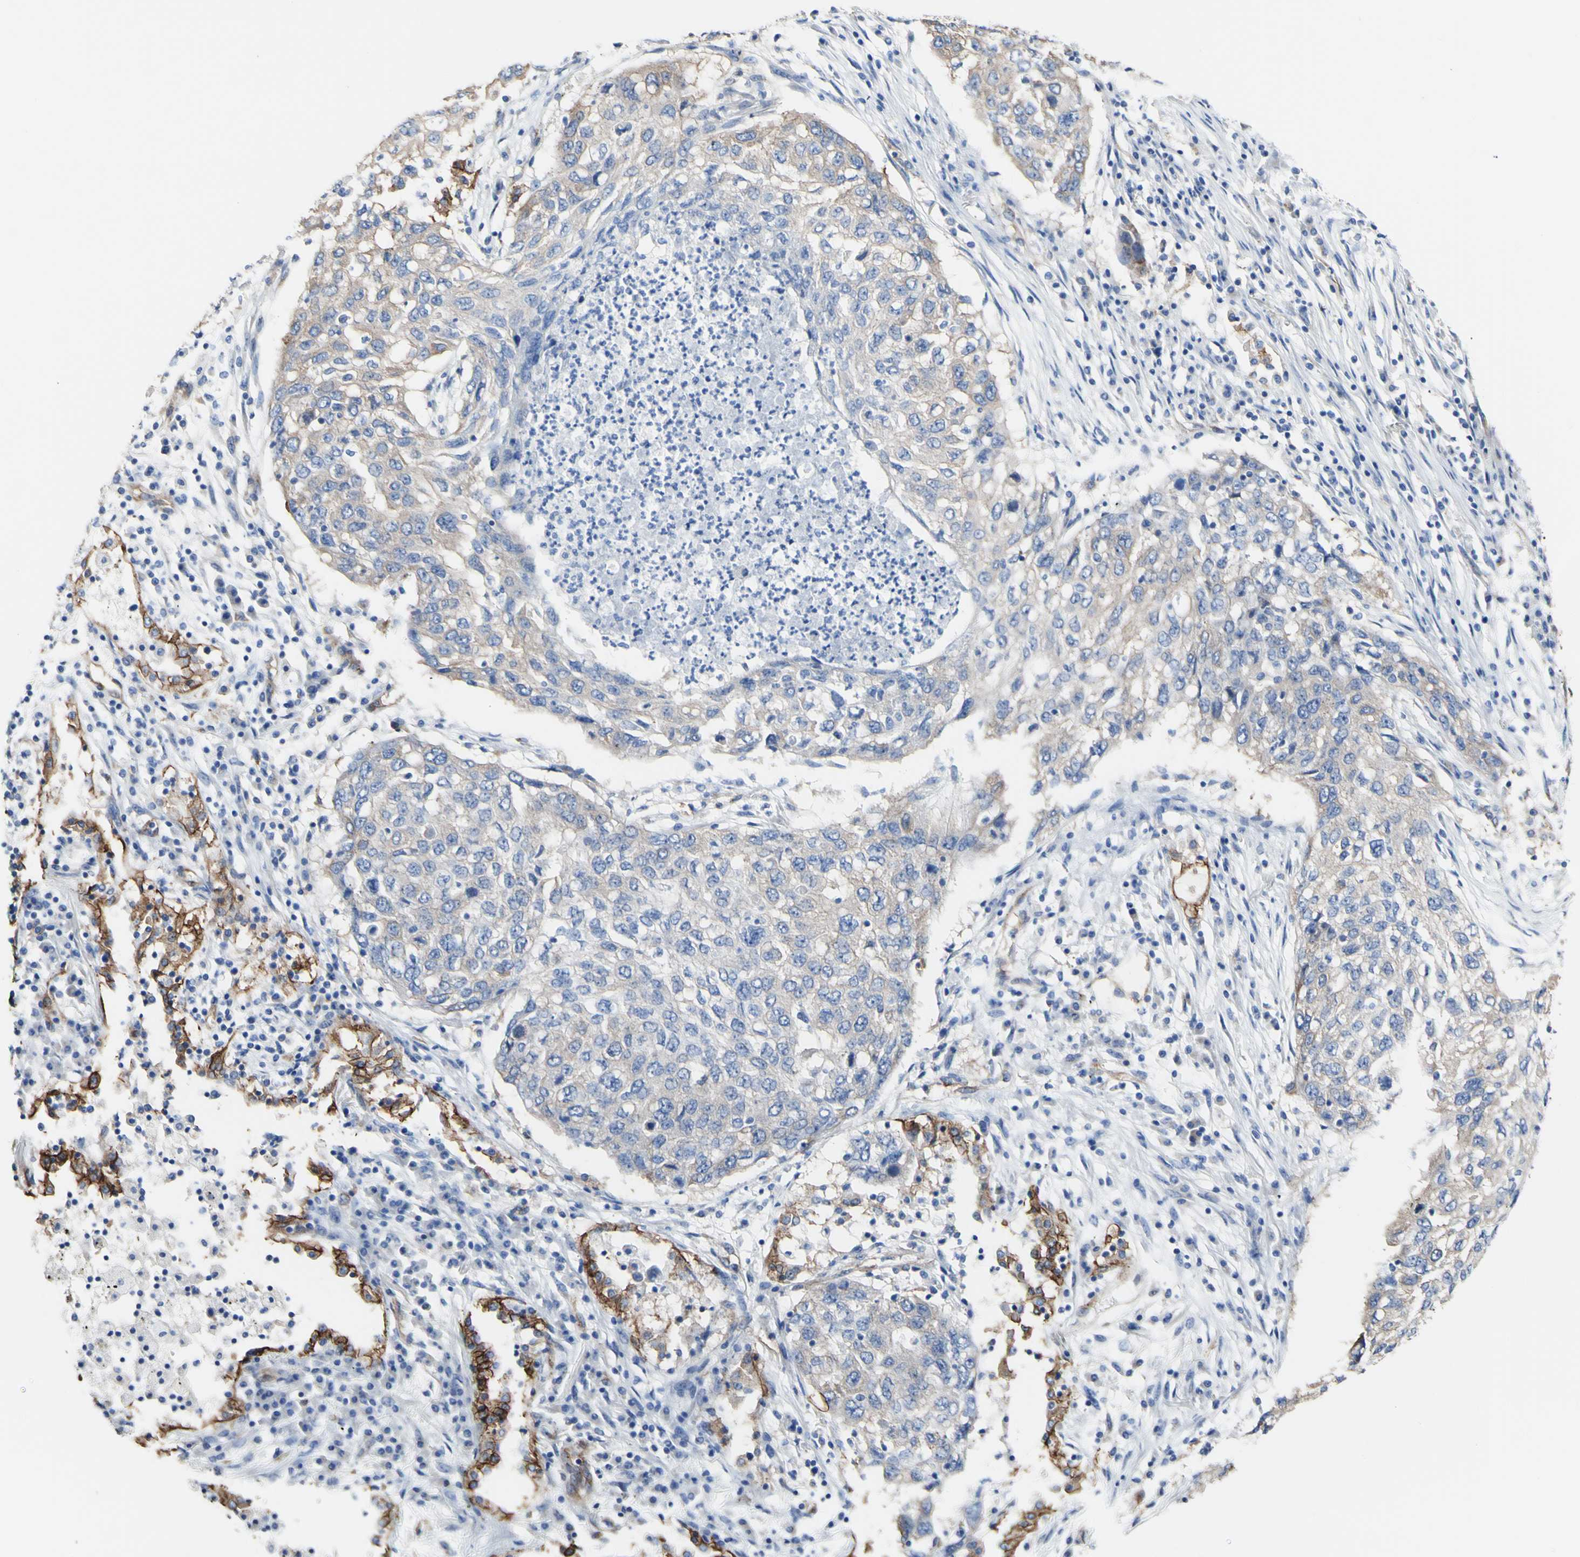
{"staining": {"intensity": "strong", "quantity": "<25%", "location": "cytoplasmic/membranous"}, "tissue": "lung cancer", "cell_type": "Tumor cells", "image_type": "cancer", "snomed": [{"axis": "morphology", "description": "Squamous cell carcinoma, NOS"}, {"axis": "topography", "description": "Lung"}], "caption": "Approximately <25% of tumor cells in human lung cancer (squamous cell carcinoma) demonstrate strong cytoplasmic/membranous protein staining as visualized by brown immunohistochemical staining.", "gene": "LRIG3", "patient": {"sex": "female", "age": 63}}